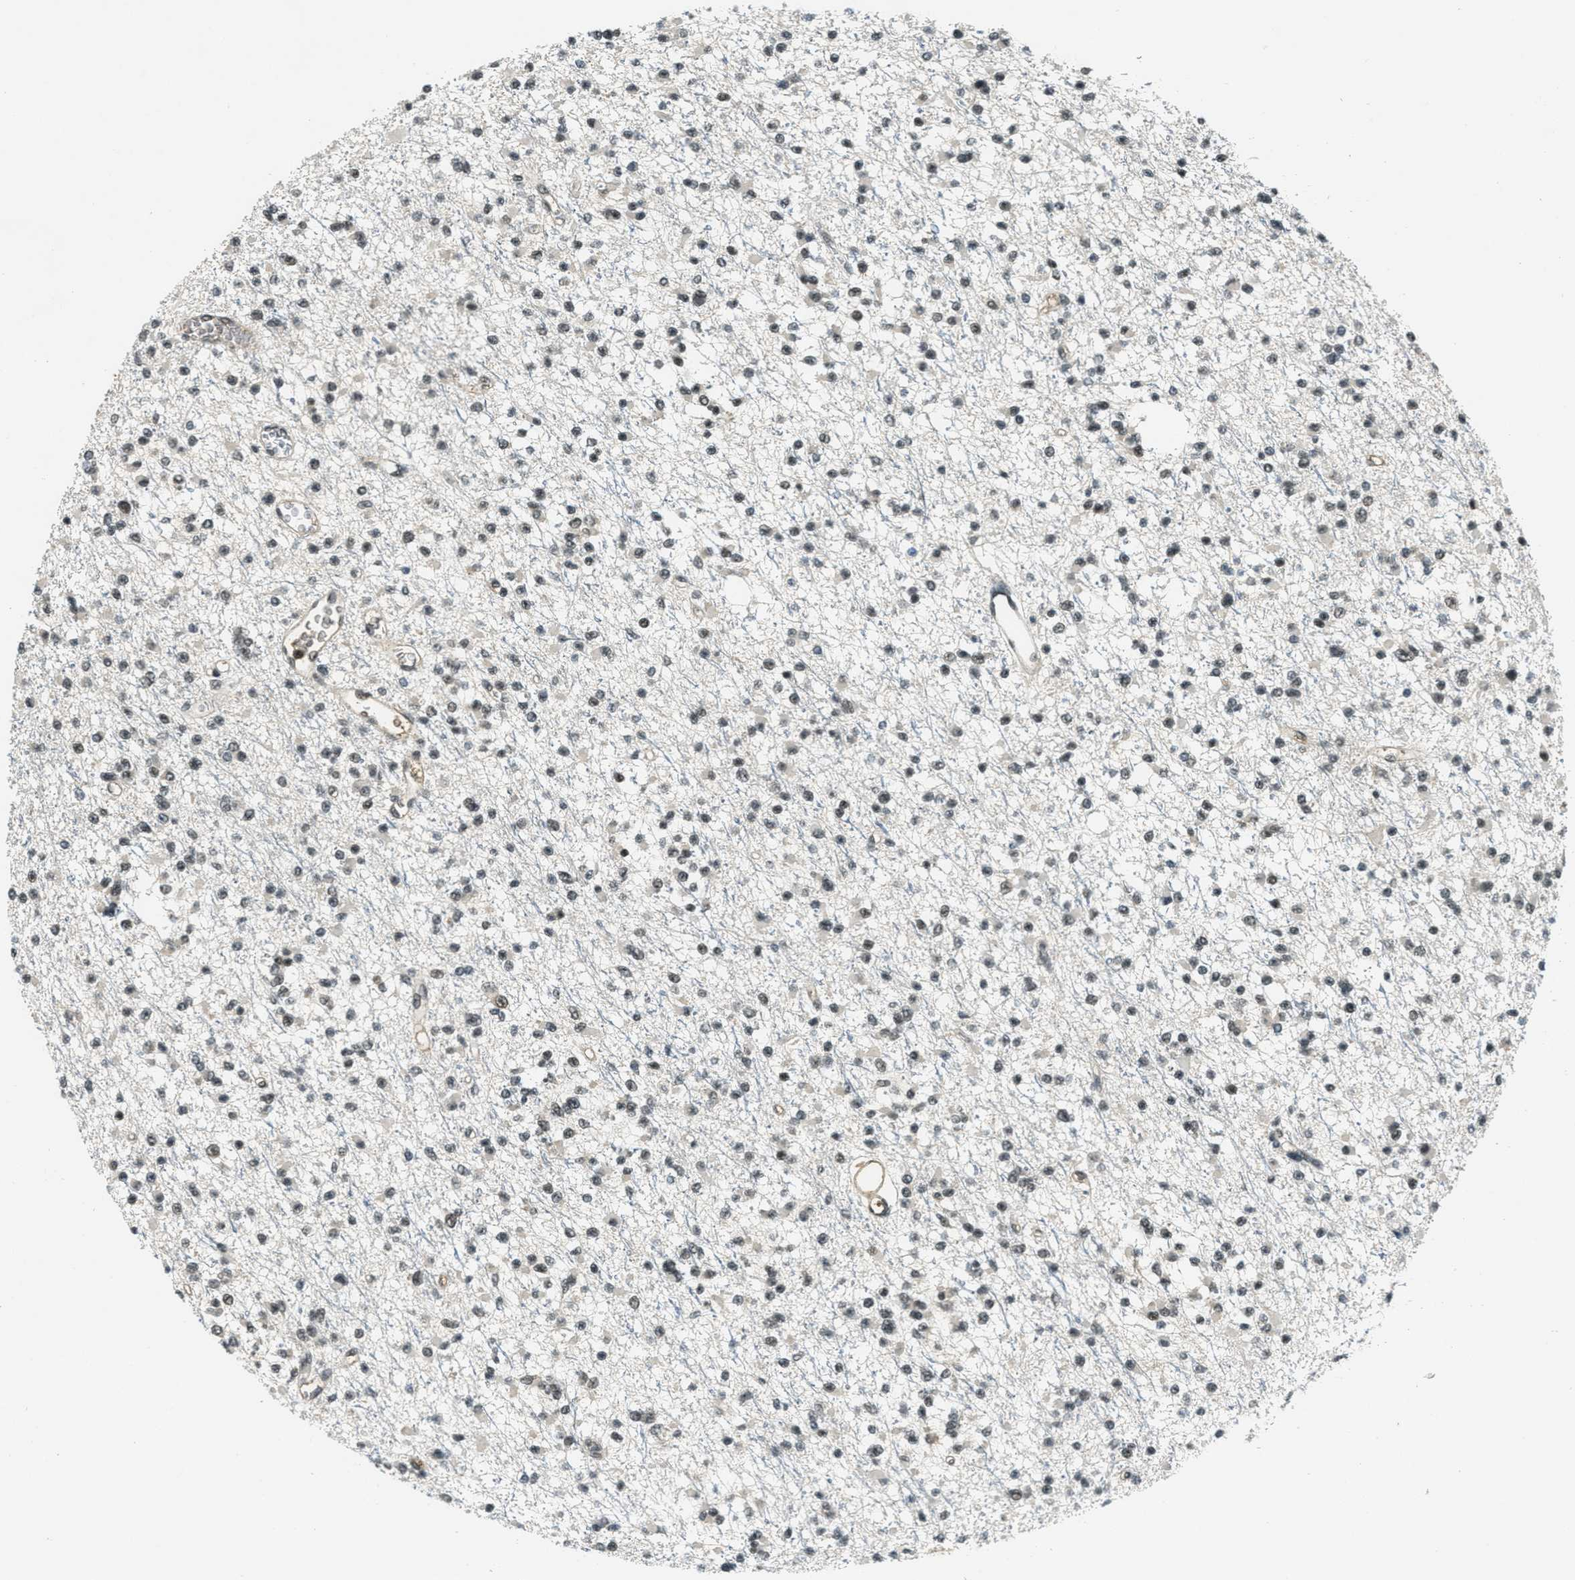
{"staining": {"intensity": "moderate", "quantity": ">75%", "location": "nuclear"}, "tissue": "glioma", "cell_type": "Tumor cells", "image_type": "cancer", "snomed": [{"axis": "morphology", "description": "Glioma, malignant, Low grade"}, {"axis": "topography", "description": "Brain"}], "caption": "A medium amount of moderate nuclear staining is appreciated in about >75% of tumor cells in glioma tissue.", "gene": "ZNF148", "patient": {"sex": "female", "age": 22}}